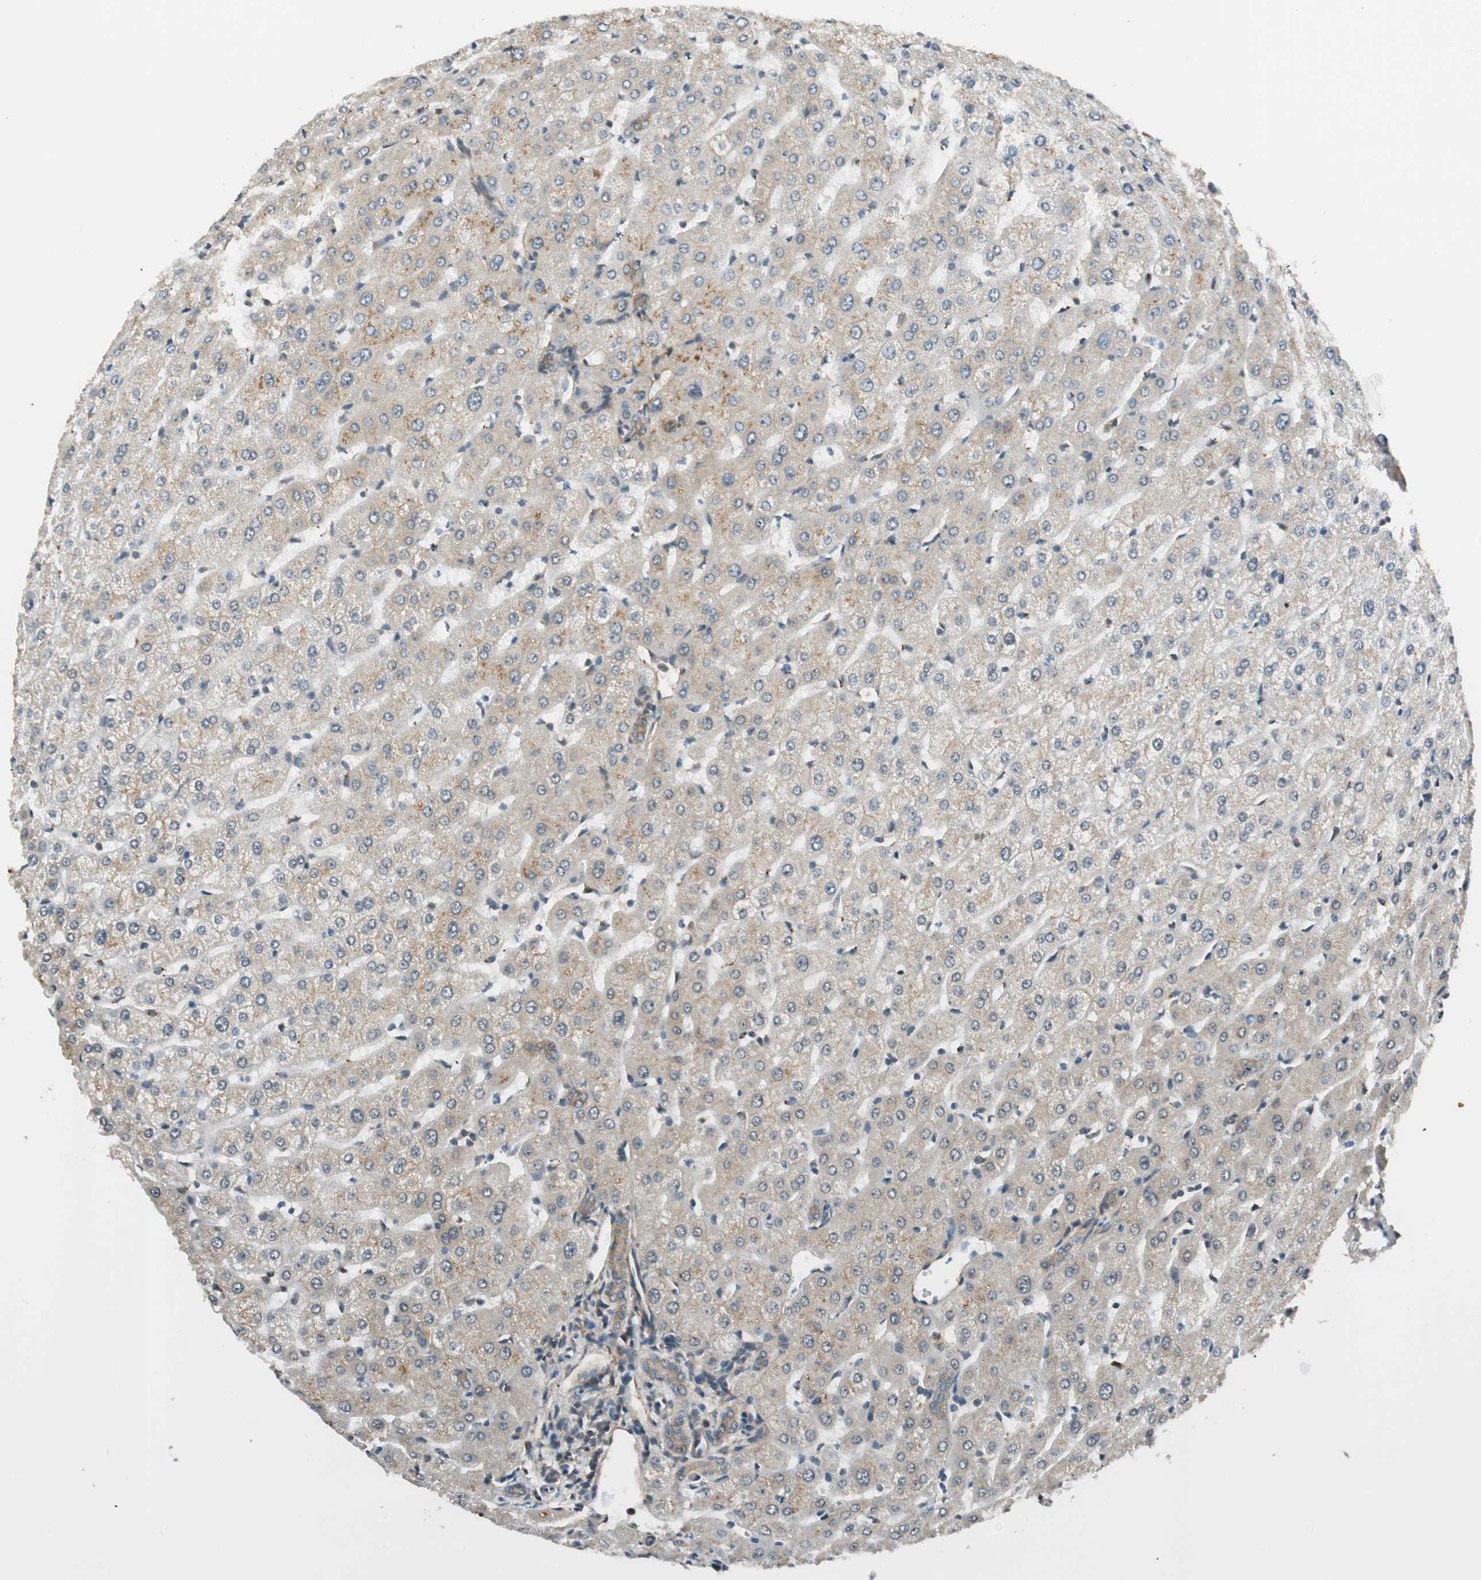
{"staining": {"intensity": "moderate", "quantity": ">75%", "location": "cytoplasmic/membranous"}, "tissue": "liver", "cell_type": "Cholangiocytes", "image_type": "normal", "snomed": [{"axis": "morphology", "description": "Normal tissue, NOS"}, {"axis": "morphology", "description": "Fibrosis, NOS"}, {"axis": "topography", "description": "Liver"}], "caption": "DAB (3,3'-diaminobenzidine) immunohistochemical staining of normal human liver reveals moderate cytoplasmic/membranous protein positivity in approximately >75% of cholangiocytes. The protein of interest is shown in brown color, while the nuclei are stained blue.", "gene": "PSMD8", "patient": {"sex": "female", "age": 29}}